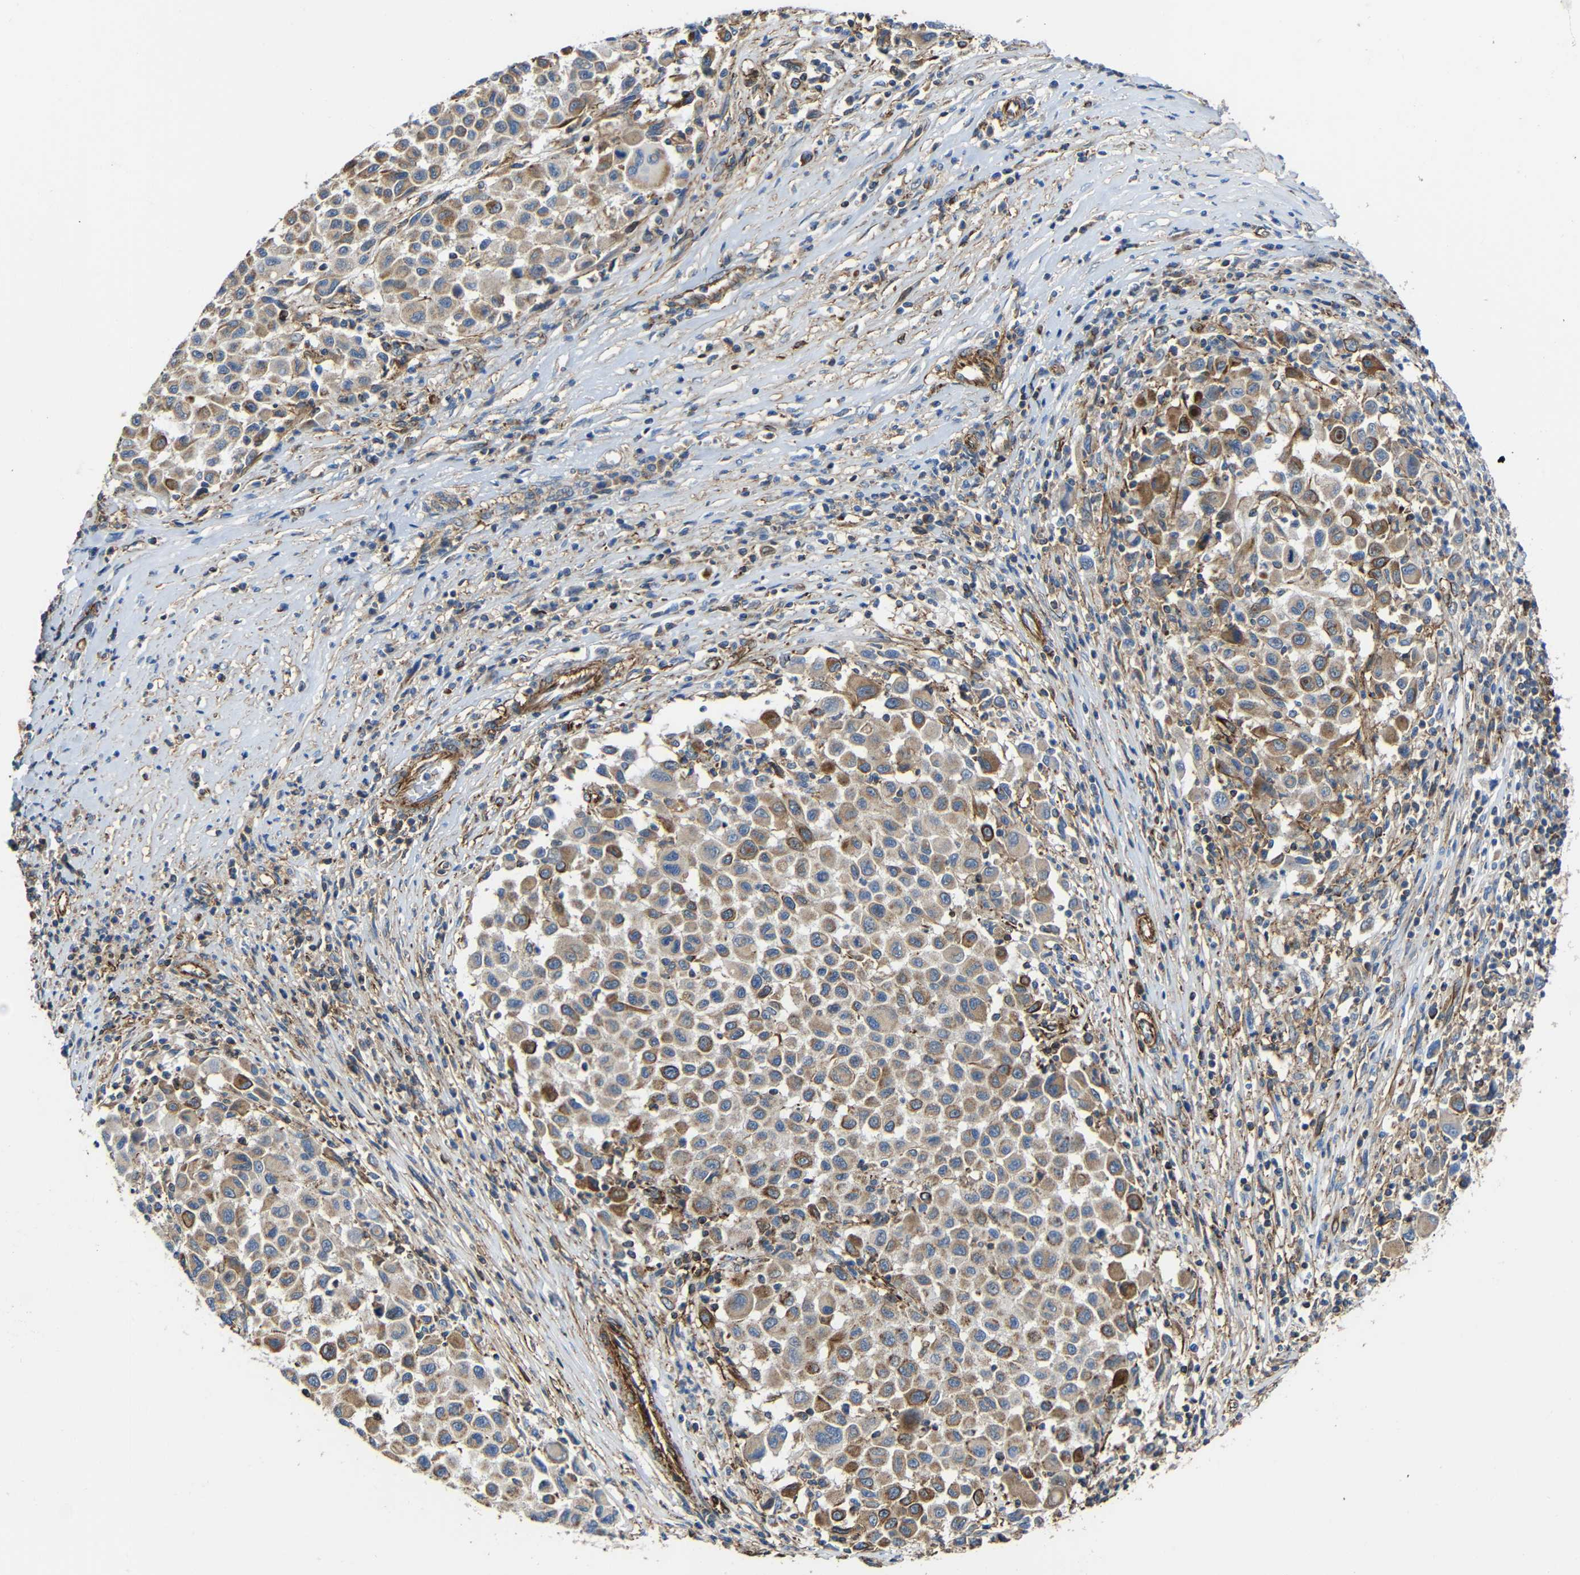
{"staining": {"intensity": "moderate", "quantity": ">75%", "location": "cytoplasmic/membranous"}, "tissue": "melanoma", "cell_type": "Tumor cells", "image_type": "cancer", "snomed": [{"axis": "morphology", "description": "Malignant melanoma, Metastatic site"}, {"axis": "topography", "description": "Lymph node"}], "caption": "Protein expression analysis of human melanoma reveals moderate cytoplasmic/membranous expression in about >75% of tumor cells.", "gene": "IGSF10", "patient": {"sex": "male", "age": 61}}